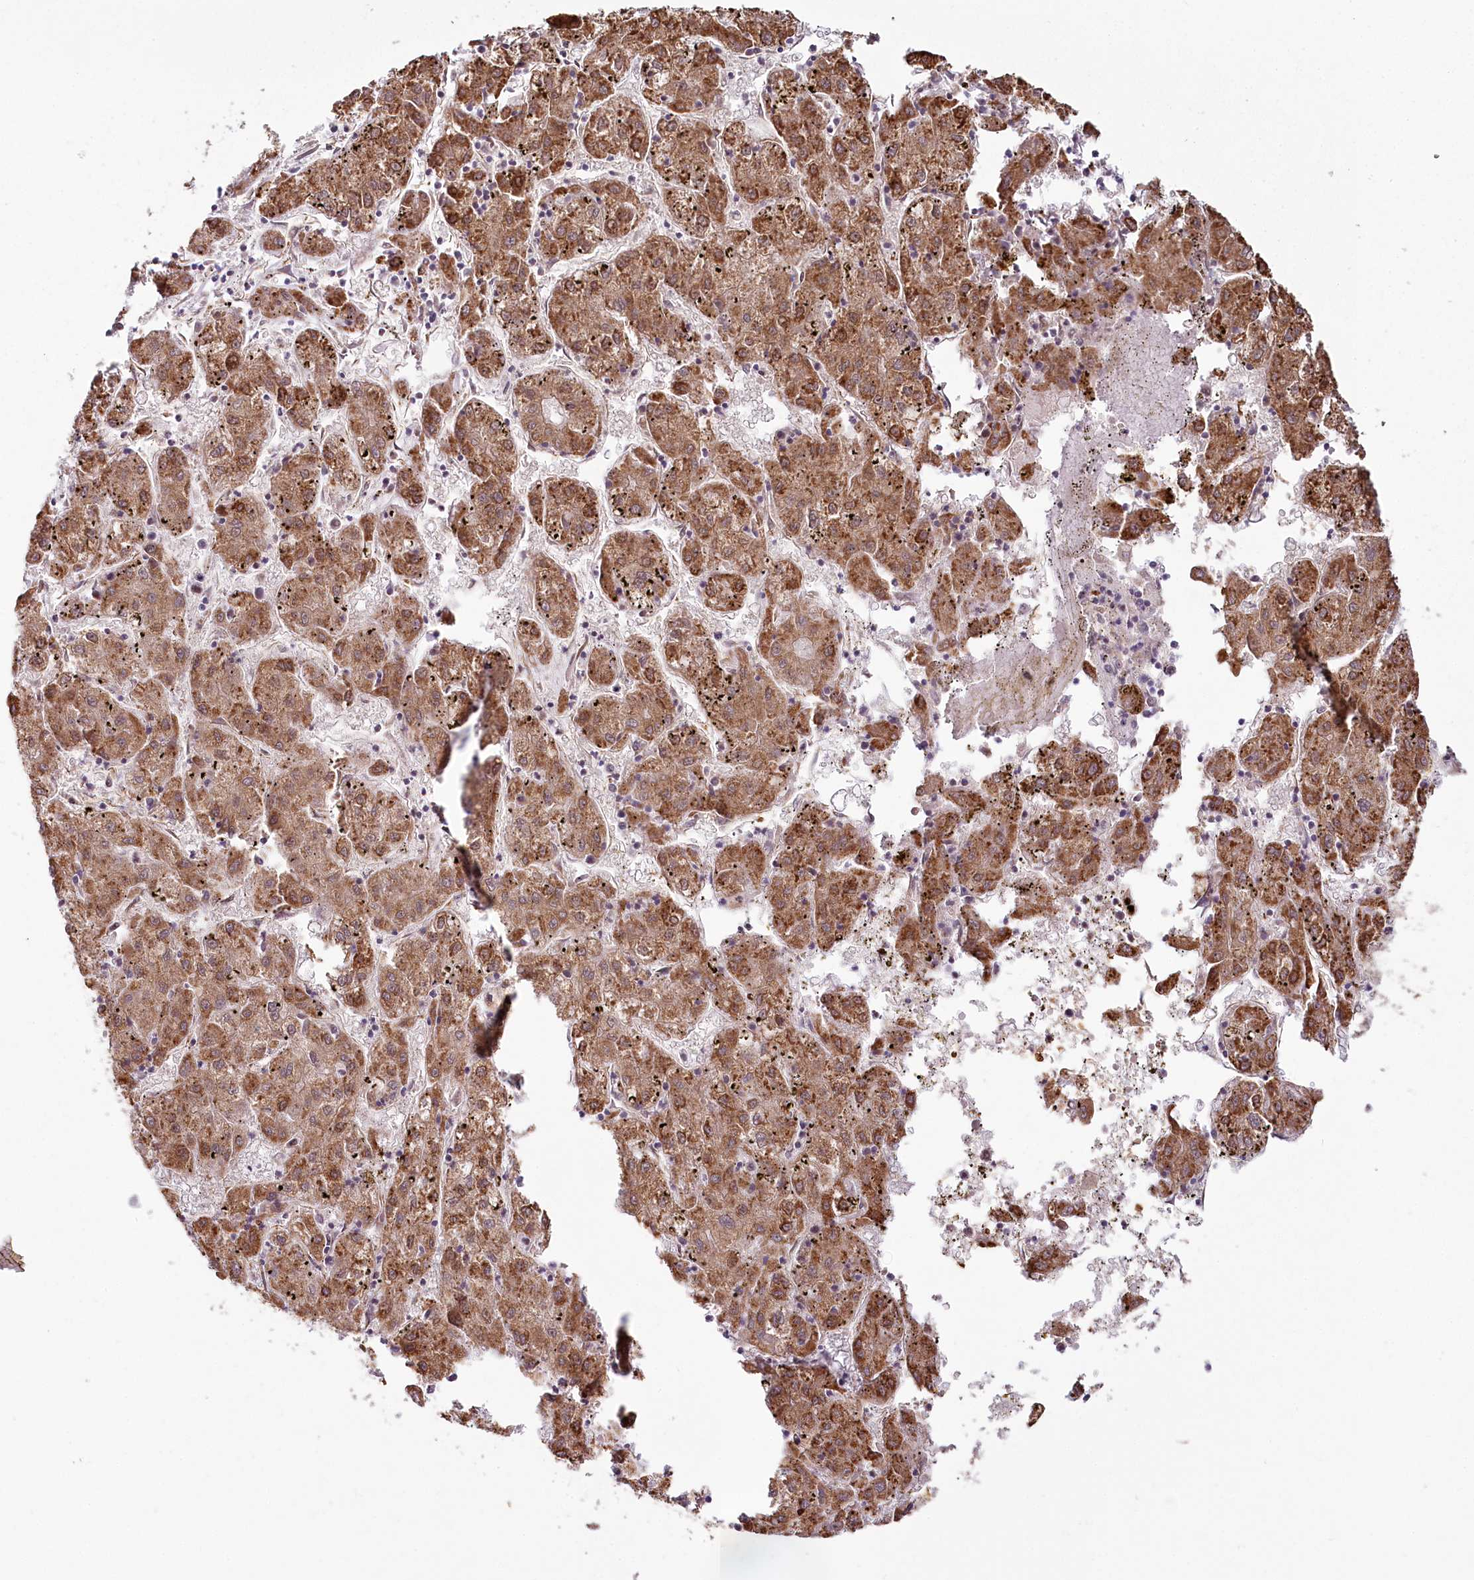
{"staining": {"intensity": "moderate", "quantity": ">75%", "location": "cytoplasmic/membranous"}, "tissue": "liver cancer", "cell_type": "Tumor cells", "image_type": "cancer", "snomed": [{"axis": "morphology", "description": "Carcinoma, Hepatocellular, NOS"}, {"axis": "topography", "description": "Liver"}], "caption": "A medium amount of moderate cytoplasmic/membranous staining is identified in approximately >75% of tumor cells in hepatocellular carcinoma (liver) tissue.", "gene": "ALKBH8", "patient": {"sex": "male", "age": 72}}